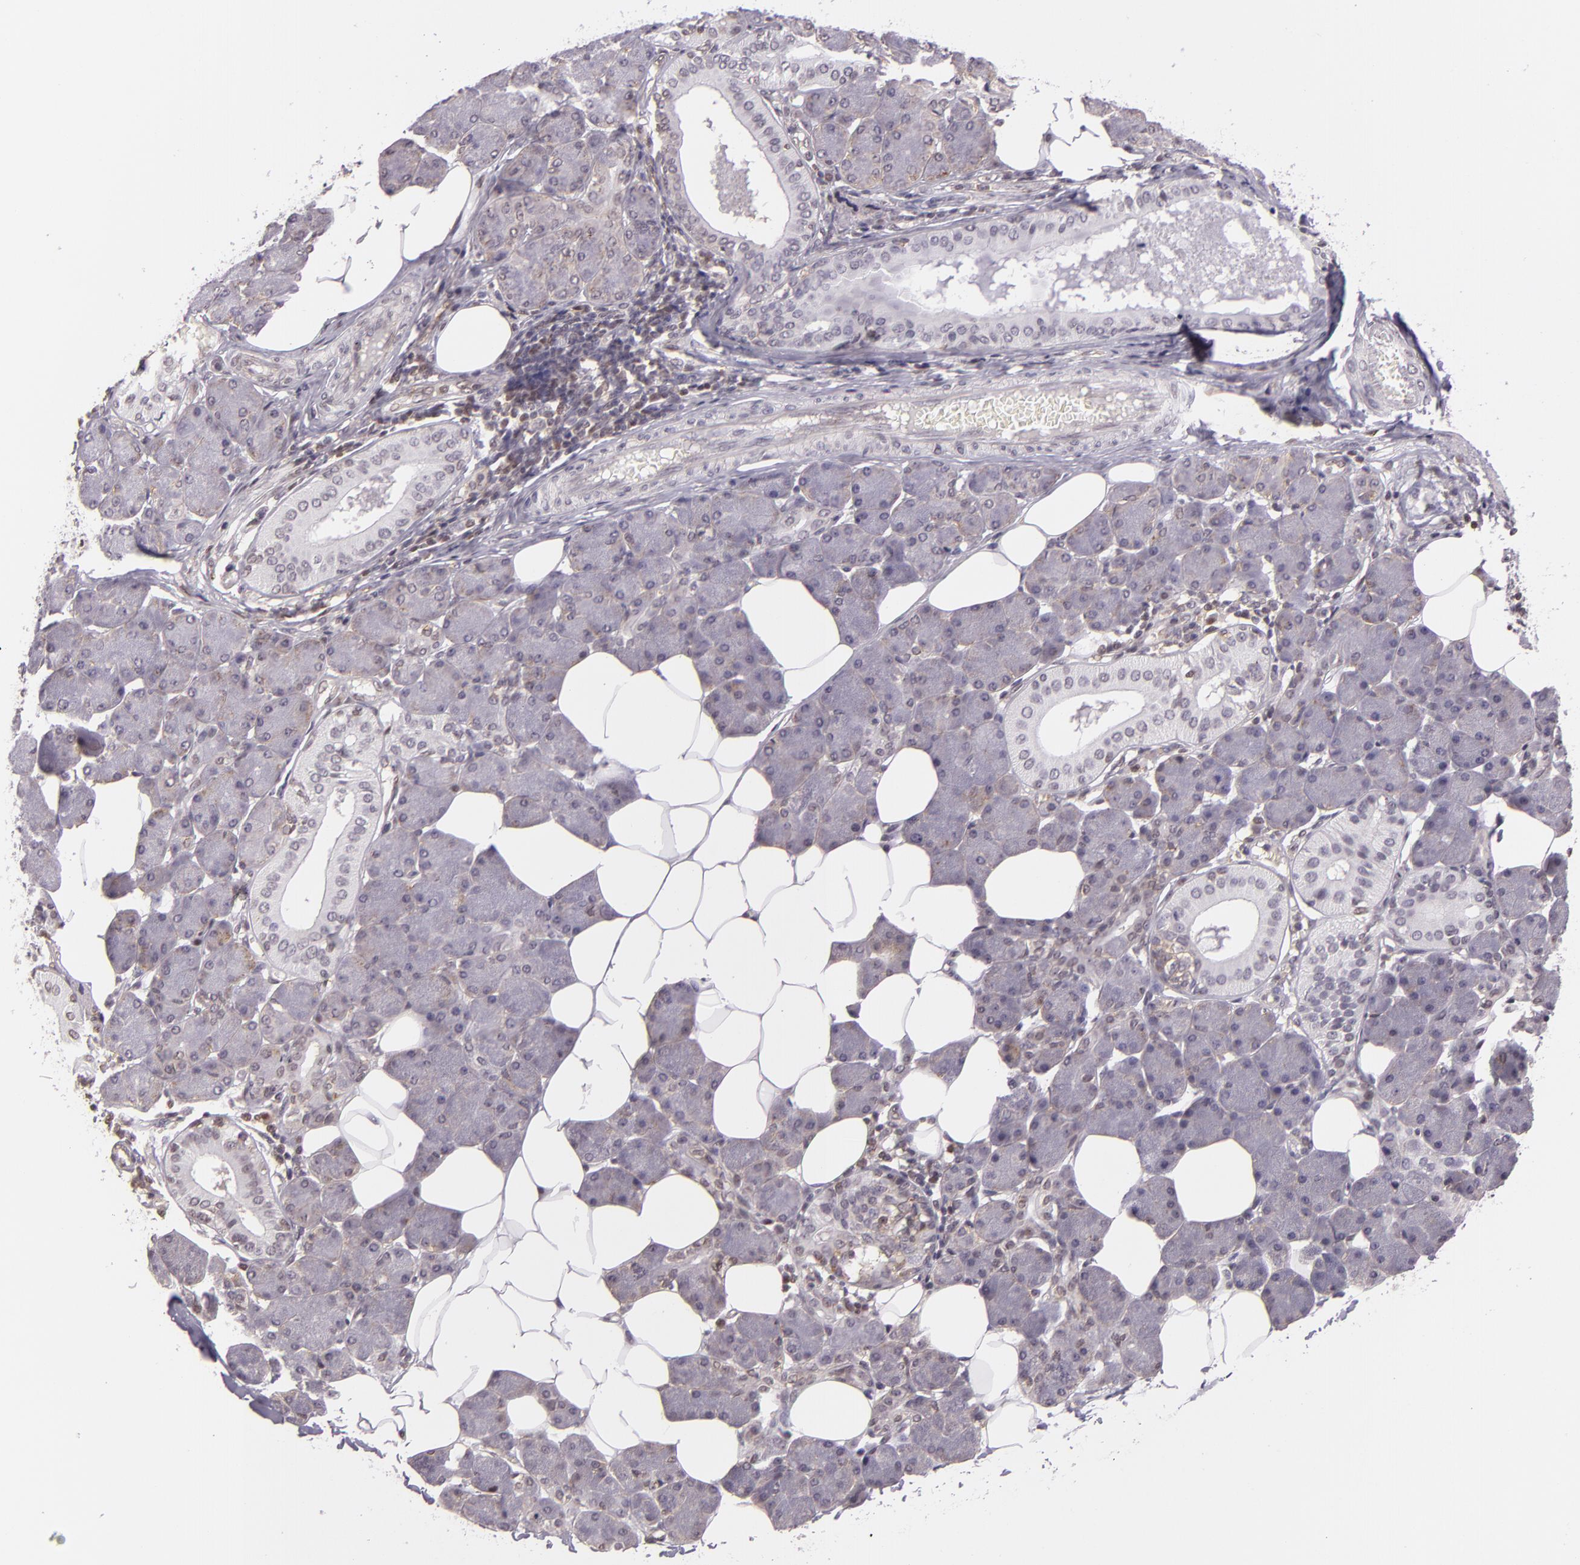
{"staining": {"intensity": "weak", "quantity": "25%-75%", "location": "cytoplasmic/membranous"}, "tissue": "salivary gland", "cell_type": "Glandular cells", "image_type": "normal", "snomed": [{"axis": "morphology", "description": "Normal tissue, NOS"}, {"axis": "morphology", "description": "Adenoma, NOS"}, {"axis": "topography", "description": "Salivary gland"}], "caption": "DAB (3,3'-diaminobenzidine) immunohistochemical staining of normal salivary gland displays weak cytoplasmic/membranous protein positivity in approximately 25%-75% of glandular cells.", "gene": "ENSG00000290315", "patient": {"sex": "female", "age": 32}}